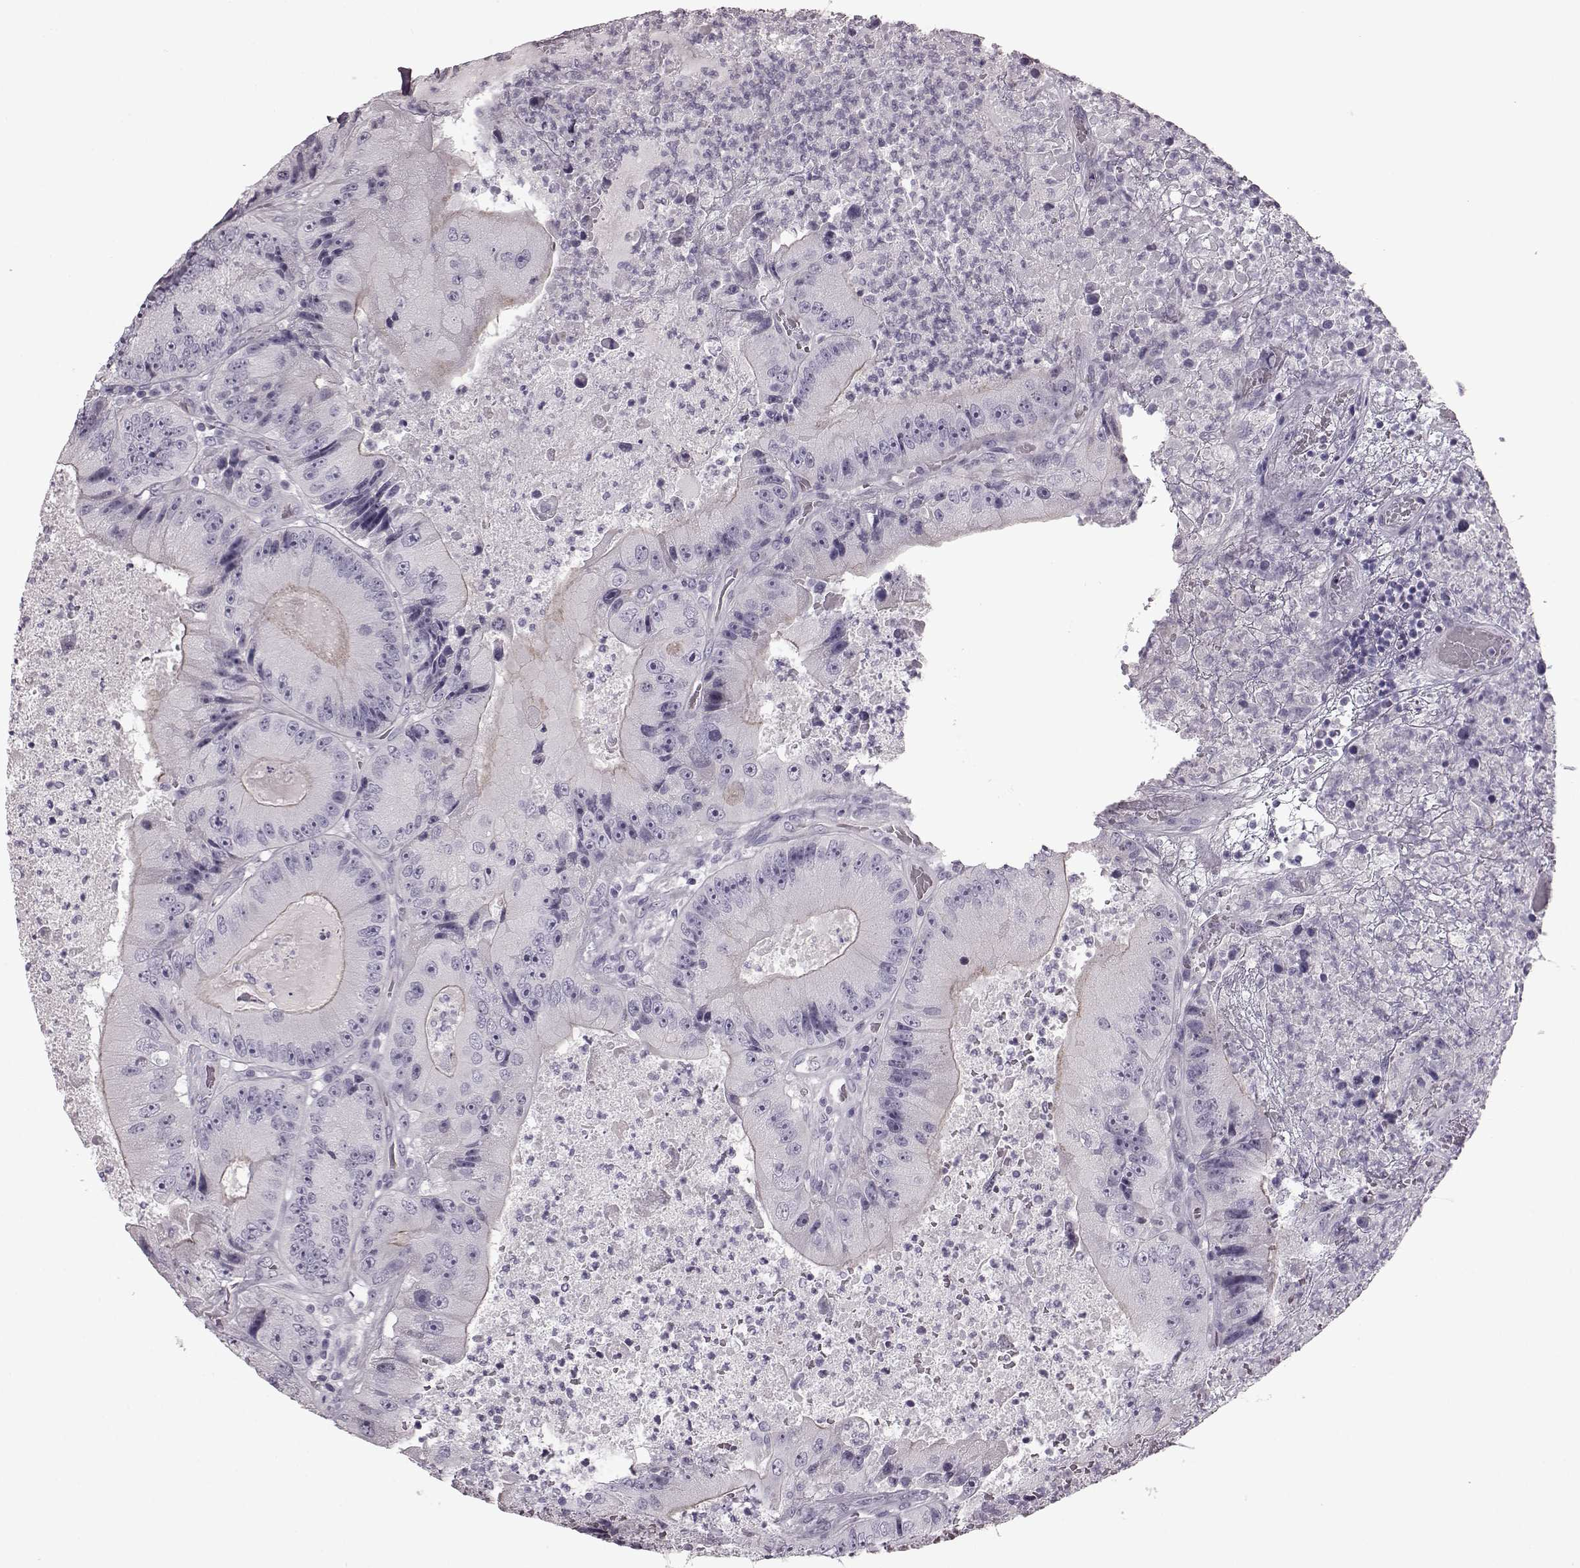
{"staining": {"intensity": "negative", "quantity": "none", "location": "none"}, "tissue": "colorectal cancer", "cell_type": "Tumor cells", "image_type": "cancer", "snomed": [{"axis": "morphology", "description": "Adenocarcinoma, NOS"}, {"axis": "topography", "description": "Colon"}], "caption": "This histopathology image is of adenocarcinoma (colorectal) stained with IHC to label a protein in brown with the nuclei are counter-stained blue. There is no staining in tumor cells.", "gene": "SNTG1", "patient": {"sex": "female", "age": 86}}